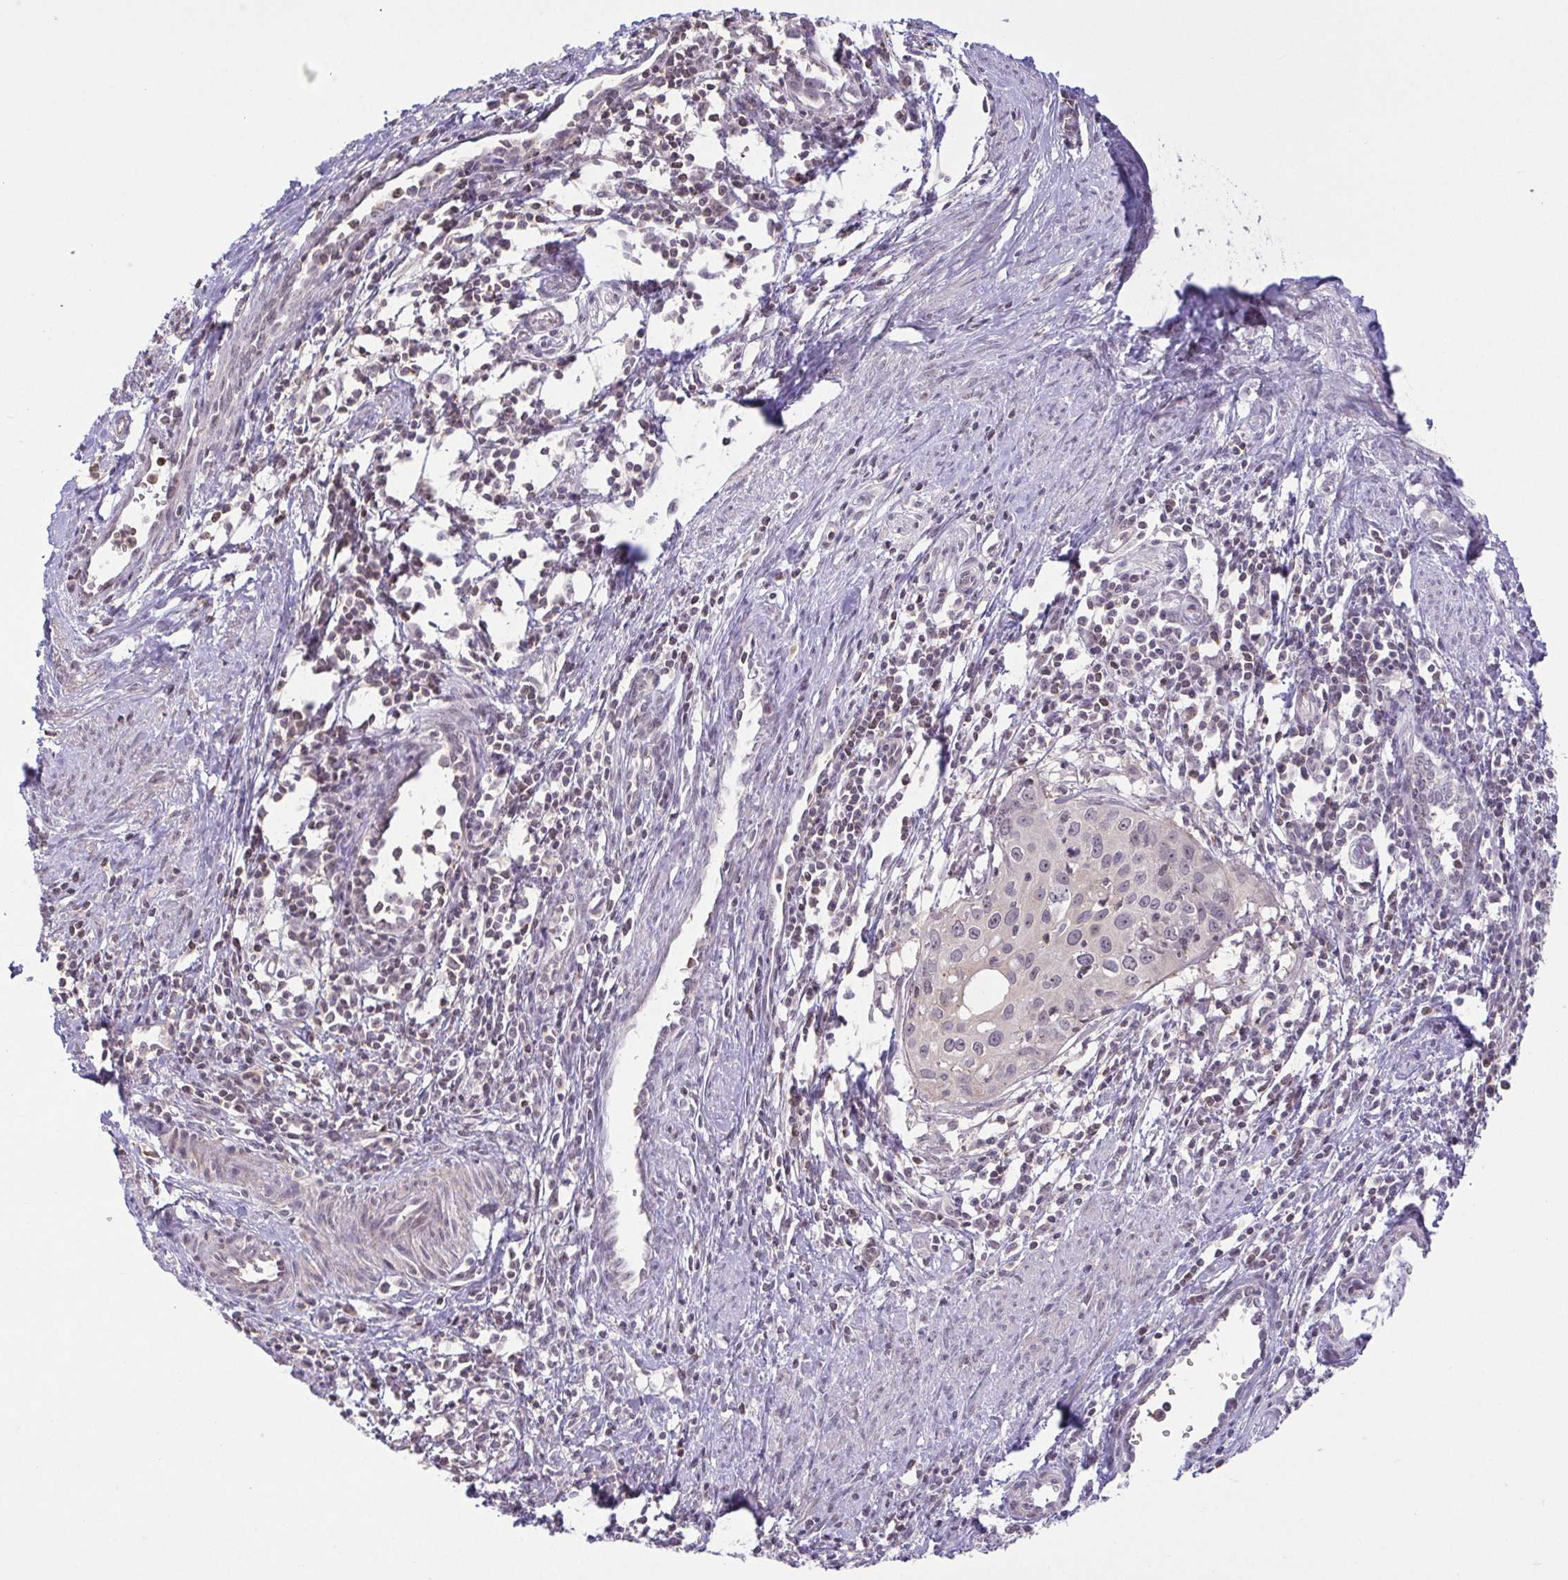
{"staining": {"intensity": "negative", "quantity": "none", "location": "none"}, "tissue": "cervical cancer", "cell_type": "Tumor cells", "image_type": "cancer", "snomed": [{"axis": "morphology", "description": "Squamous cell carcinoma, NOS"}, {"axis": "topography", "description": "Cervix"}], "caption": "Tumor cells show no significant positivity in cervical cancer (squamous cell carcinoma). (DAB immunohistochemistry with hematoxylin counter stain).", "gene": "RSL24D1", "patient": {"sex": "female", "age": 40}}